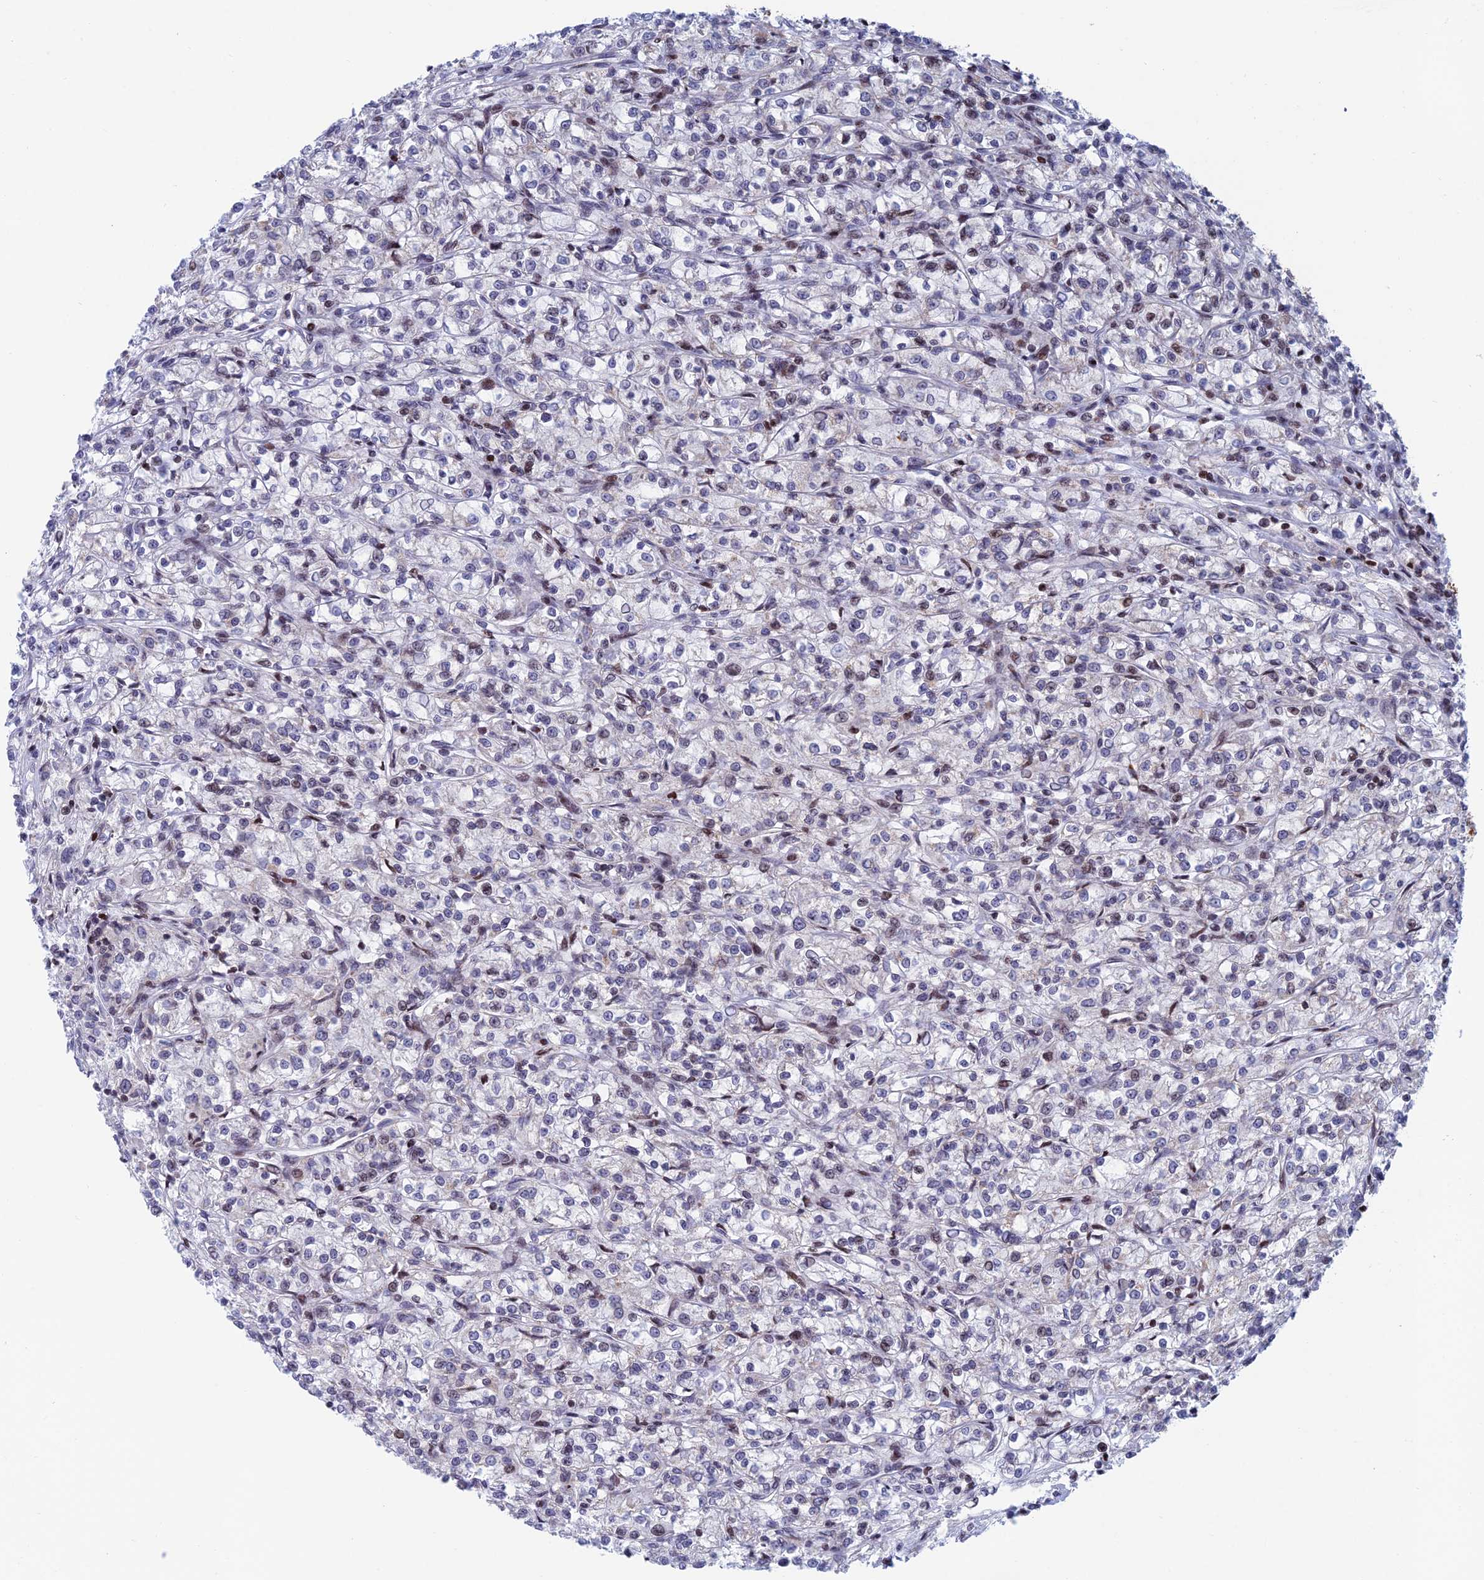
{"staining": {"intensity": "negative", "quantity": "none", "location": "none"}, "tissue": "renal cancer", "cell_type": "Tumor cells", "image_type": "cancer", "snomed": [{"axis": "morphology", "description": "Adenocarcinoma, NOS"}, {"axis": "topography", "description": "Kidney"}], "caption": "This image is of renal adenocarcinoma stained with IHC to label a protein in brown with the nuclei are counter-stained blue. There is no expression in tumor cells.", "gene": "AFF3", "patient": {"sex": "female", "age": 59}}